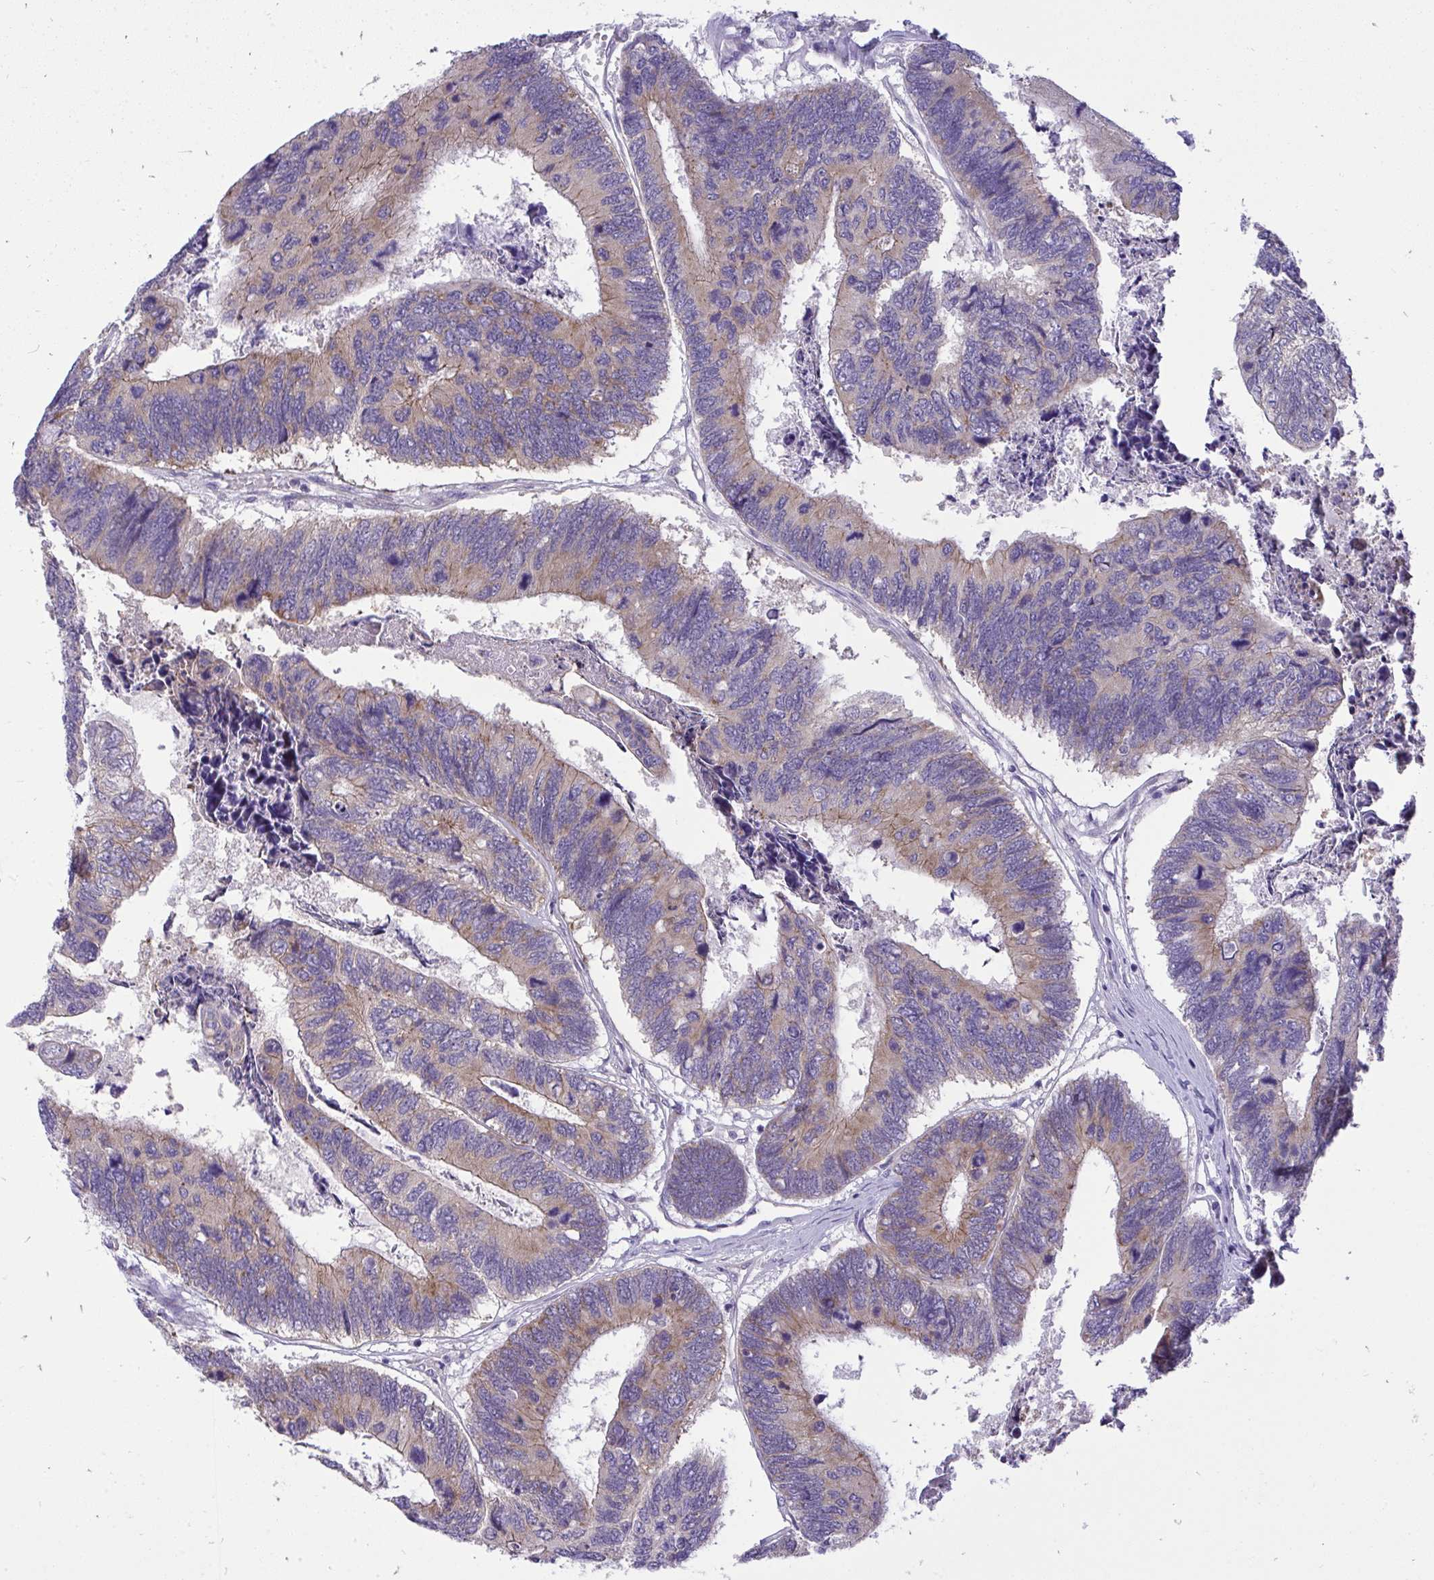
{"staining": {"intensity": "weak", "quantity": "25%-75%", "location": "cytoplasmic/membranous"}, "tissue": "colorectal cancer", "cell_type": "Tumor cells", "image_type": "cancer", "snomed": [{"axis": "morphology", "description": "Adenocarcinoma, NOS"}, {"axis": "topography", "description": "Colon"}], "caption": "Weak cytoplasmic/membranous staining for a protein is seen in about 25%-75% of tumor cells of colorectal cancer using immunohistochemistry.", "gene": "VGLL3", "patient": {"sex": "female", "age": 67}}